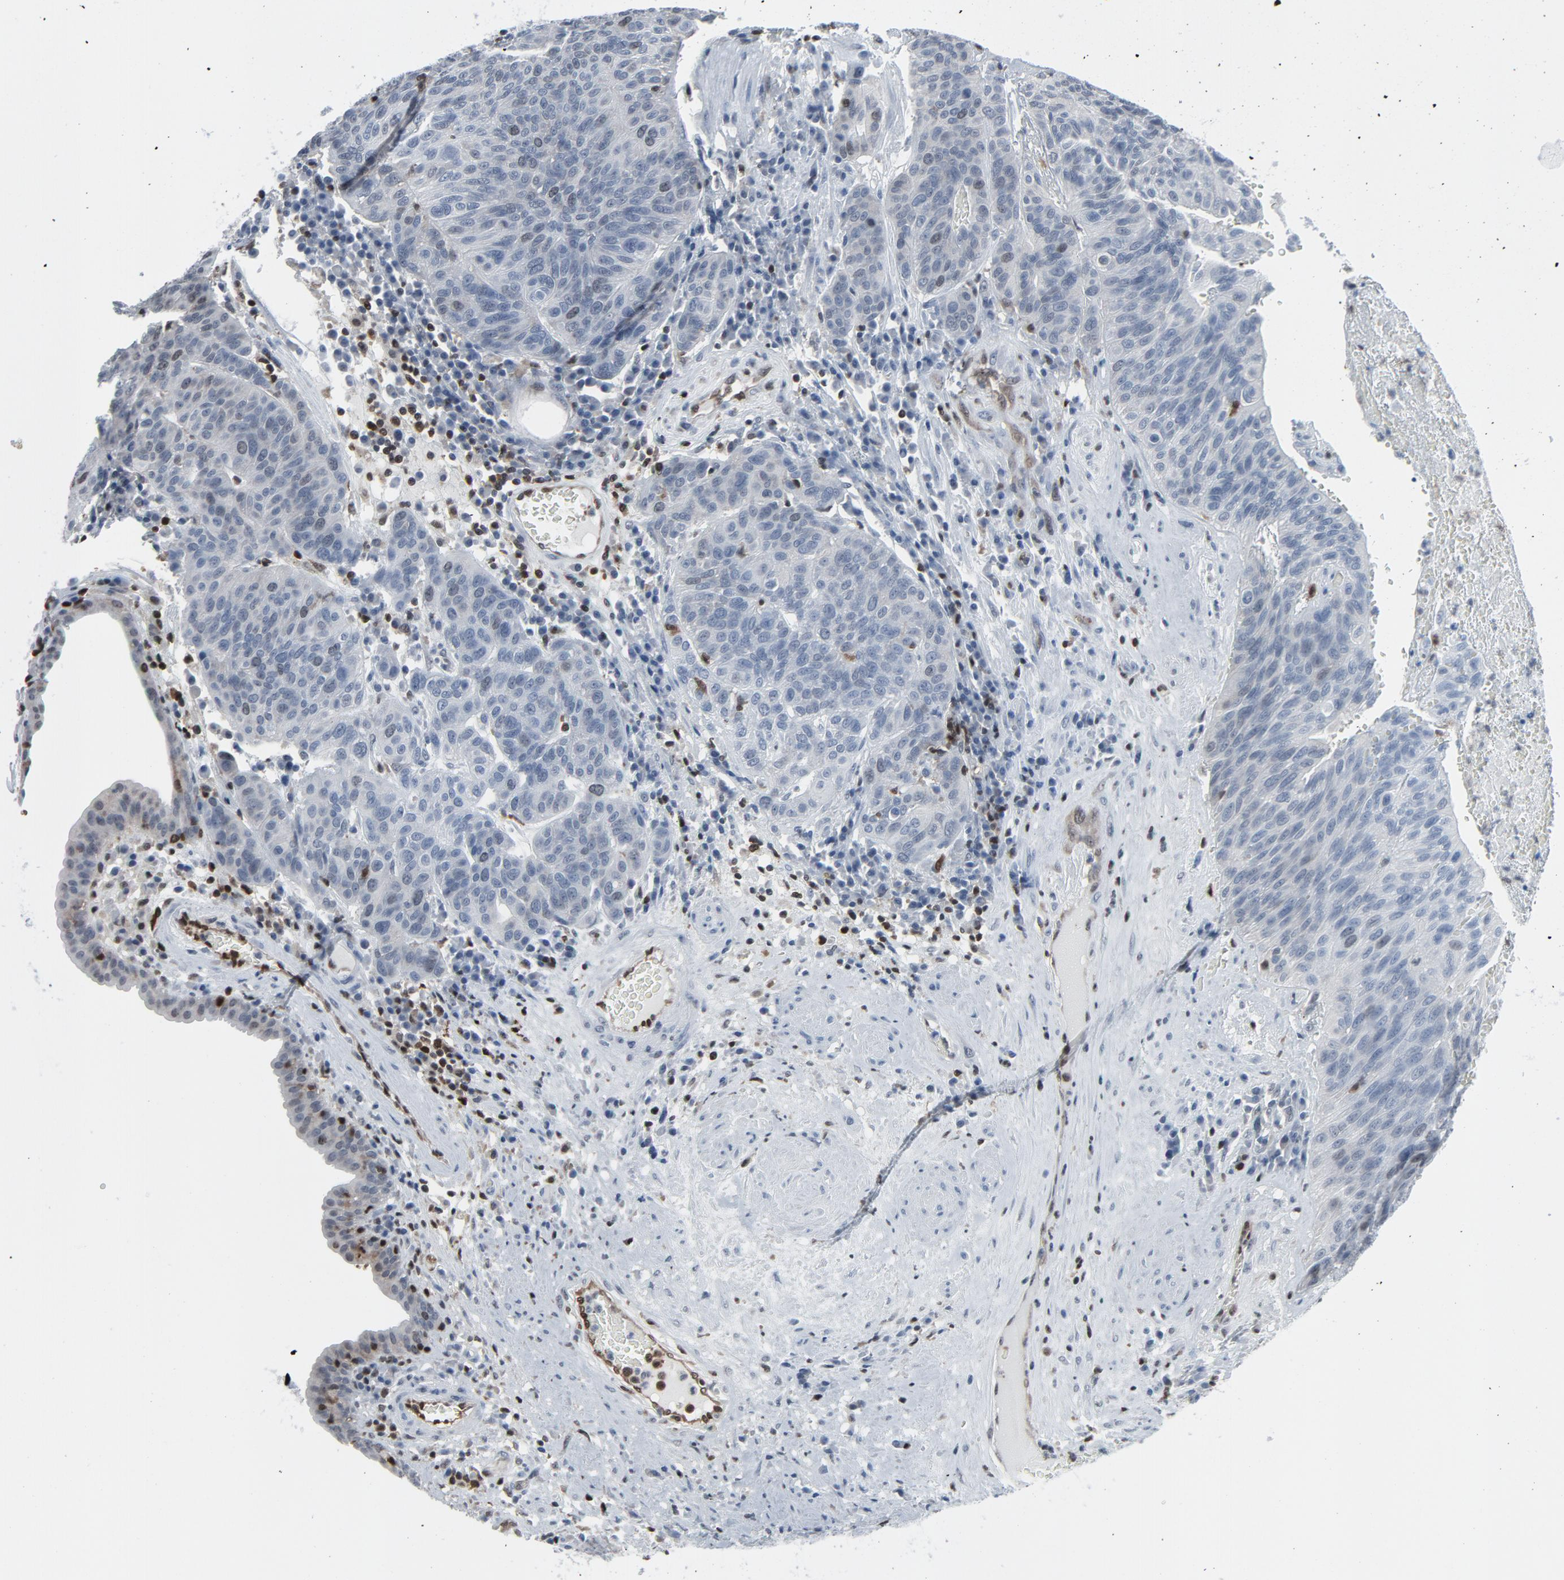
{"staining": {"intensity": "negative", "quantity": "none", "location": "none"}, "tissue": "urothelial cancer", "cell_type": "Tumor cells", "image_type": "cancer", "snomed": [{"axis": "morphology", "description": "Urothelial carcinoma, High grade"}, {"axis": "topography", "description": "Urinary bladder"}], "caption": "Urothelial carcinoma (high-grade) was stained to show a protein in brown. There is no significant staining in tumor cells.", "gene": "STAT5A", "patient": {"sex": "male", "age": 66}}